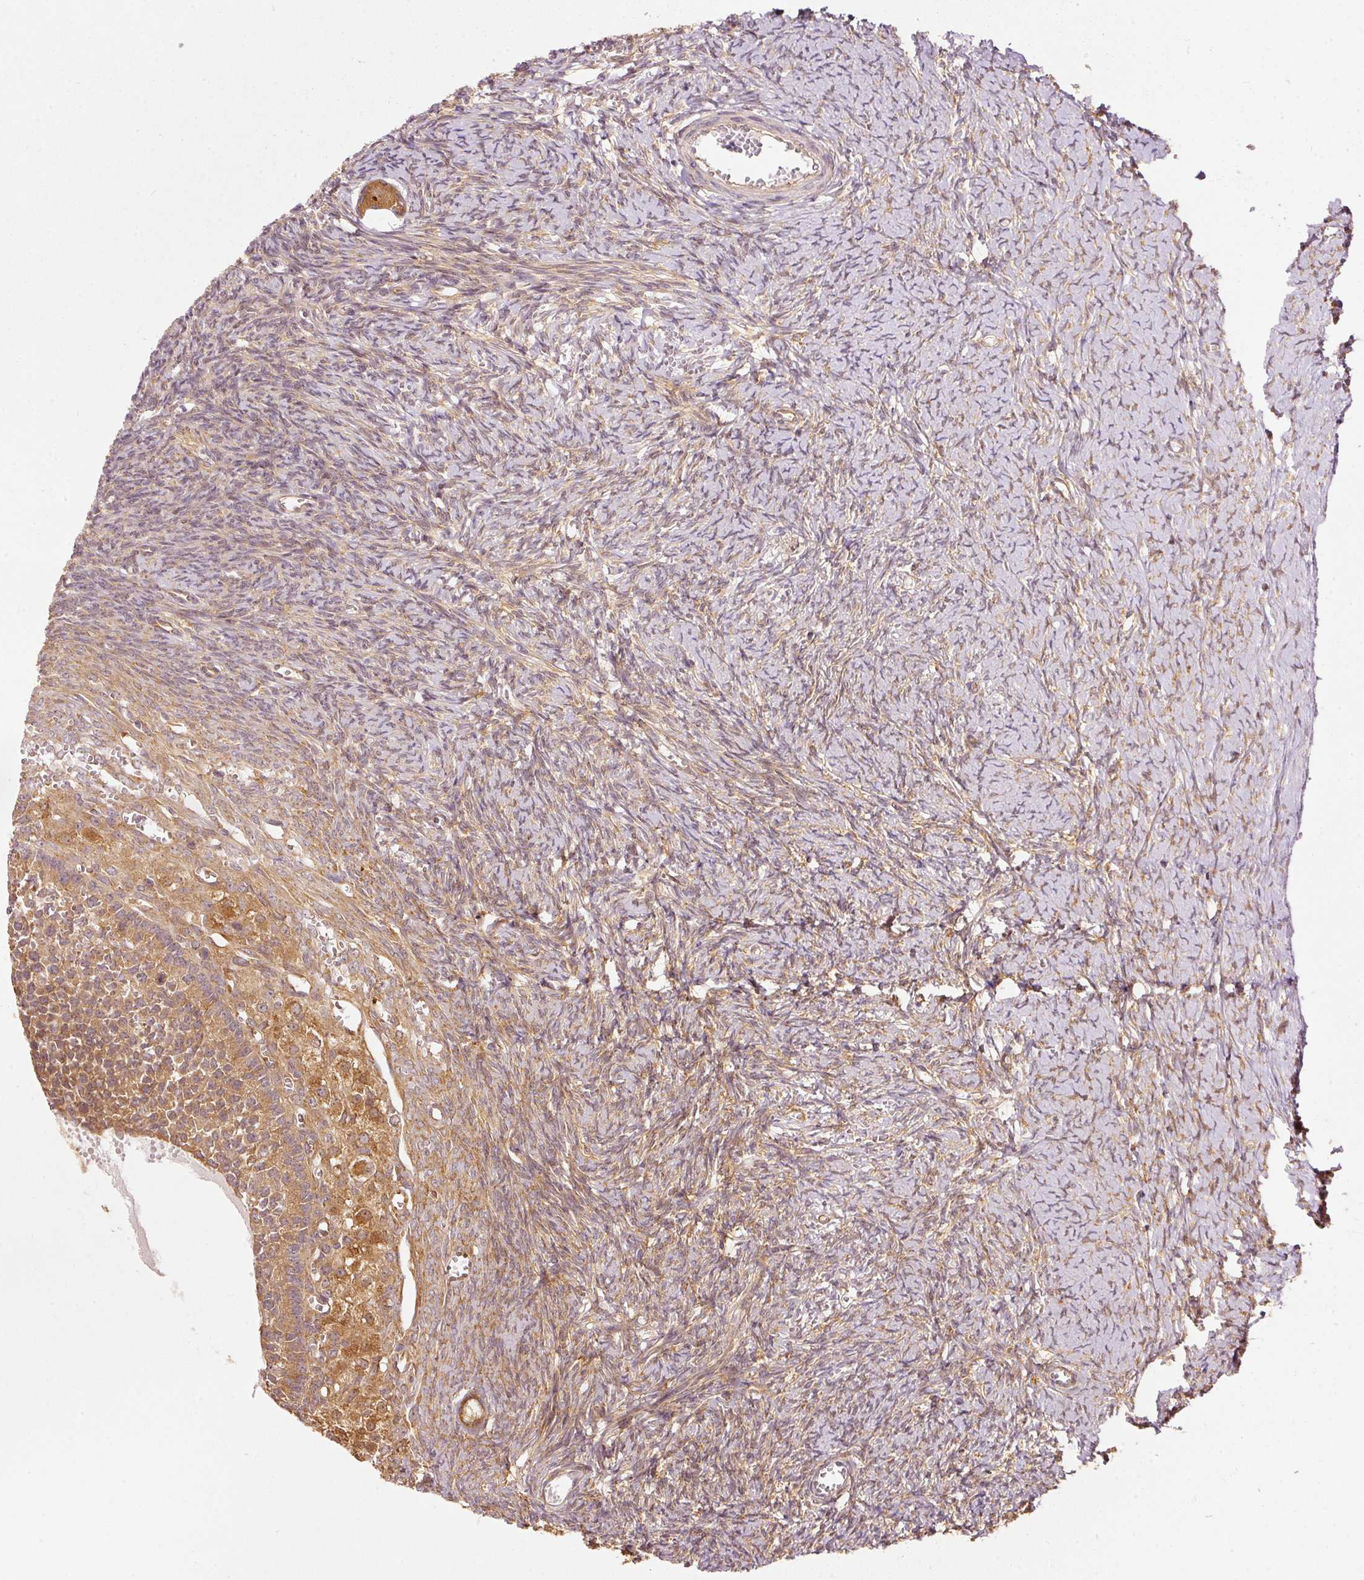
{"staining": {"intensity": "moderate", "quantity": ">75%", "location": "cytoplasmic/membranous"}, "tissue": "ovary", "cell_type": "Follicle cells", "image_type": "normal", "snomed": [{"axis": "morphology", "description": "Normal tissue, NOS"}, {"axis": "topography", "description": "Ovary"}], "caption": "Immunohistochemical staining of normal human ovary displays medium levels of moderate cytoplasmic/membranous positivity in approximately >75% of follicle cells.", "gene": "EIF3B", "patient": {"sex": "female", "age": 39}}